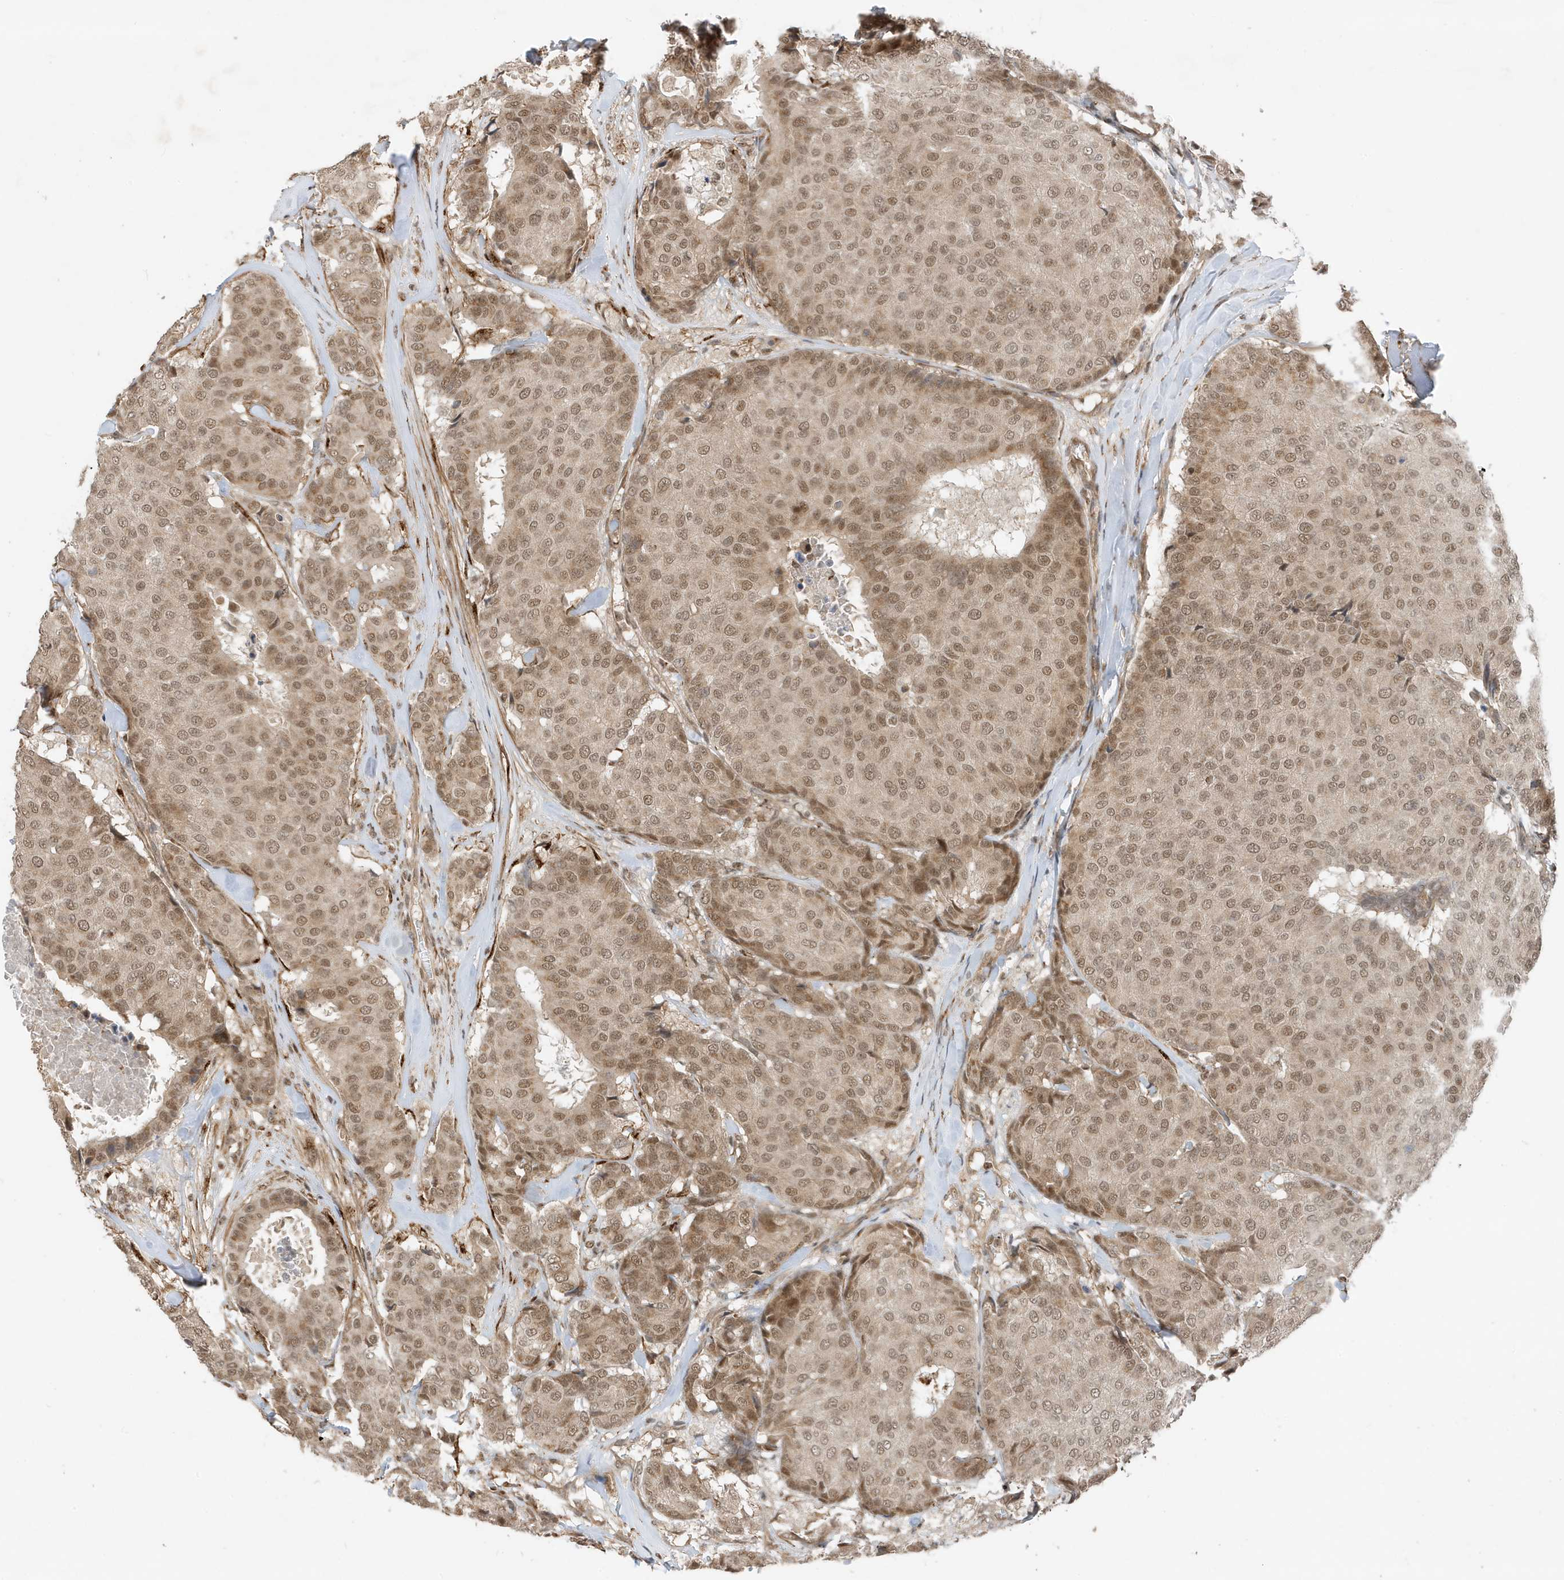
{"staining": {"intensity": "weak", "quantity": ">75%", "location": "cytoplasmic/membranous,nuclear"}, "tissue": "breast cancer", "cell_type": "Tumor cells", "image_type": "cancer", "snomed": [{"axis": "morphology", "description": "Duct carcinoma"}, {"axis": "topography", "description": "Breast"}], "caption": "A micrograph of human breast infiltrating ductal carcinoma stained for a protein reveals weak cytoplasmic/membranous and nuclear brown staining in tumor cells.", "gene": "MAST3", "patient": {"sex": "female", "age": 75}}